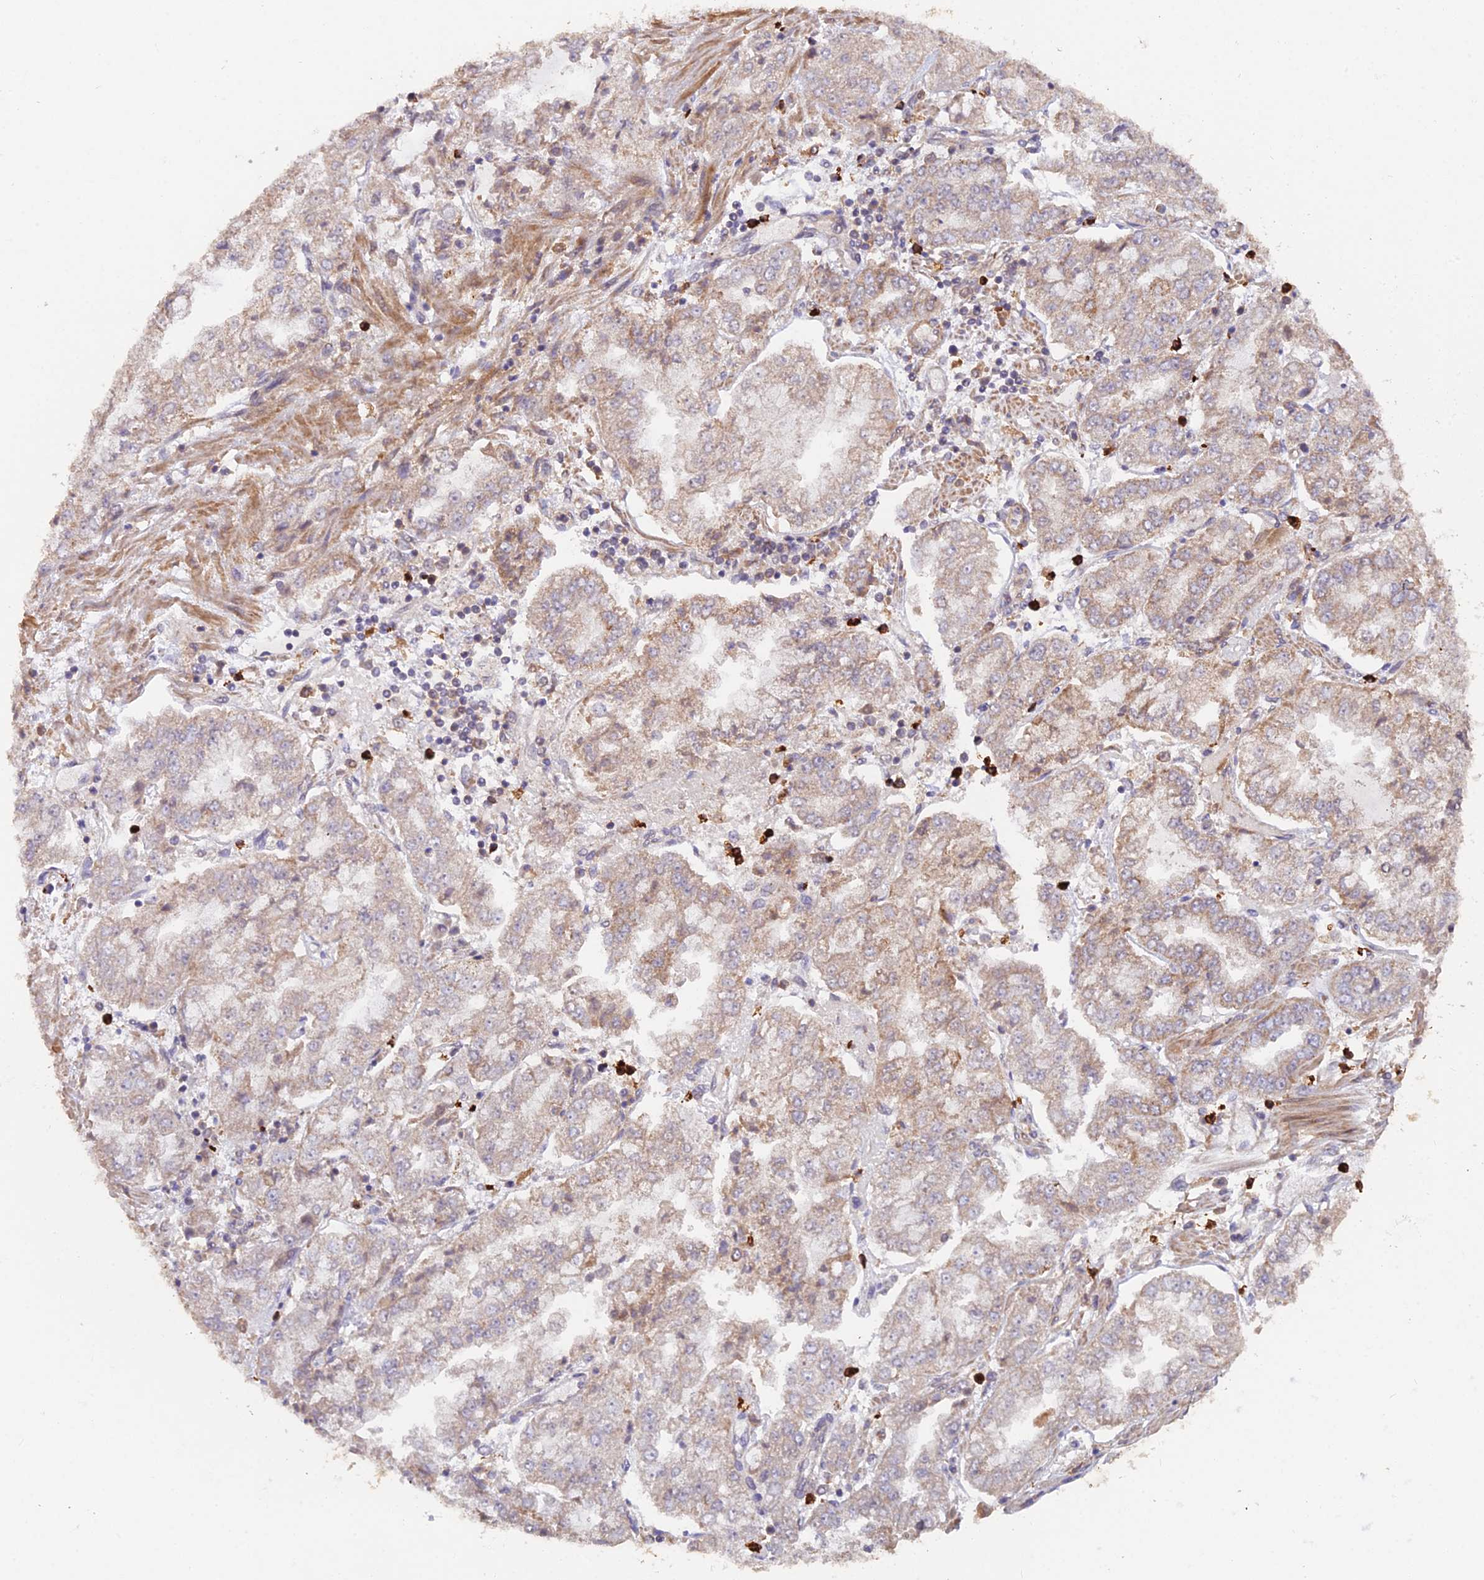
{"staining": {"intensity": "weak", "quantity": "25%-75%", "location": "cytoplasmic/membranous"}, "tissue": "stomach cancer", "cell_type": "Tumor cells", "image_type": "cancer", "snomed": [{"axis": "morphology", "description": "Adenocarcinoma, NOS"}, {"axis": "topography", "description": "Stomach"}], "caption": "Protein expression analysis of human stomach cancer reveals weak cytoplasmic/membranous staining in about 25%-75% of tumor cells. (Brightfield microscopy of DAB IHC at high magnification).", "gene": "IFT22", "patient": {"sex": "male", "age": 76}}